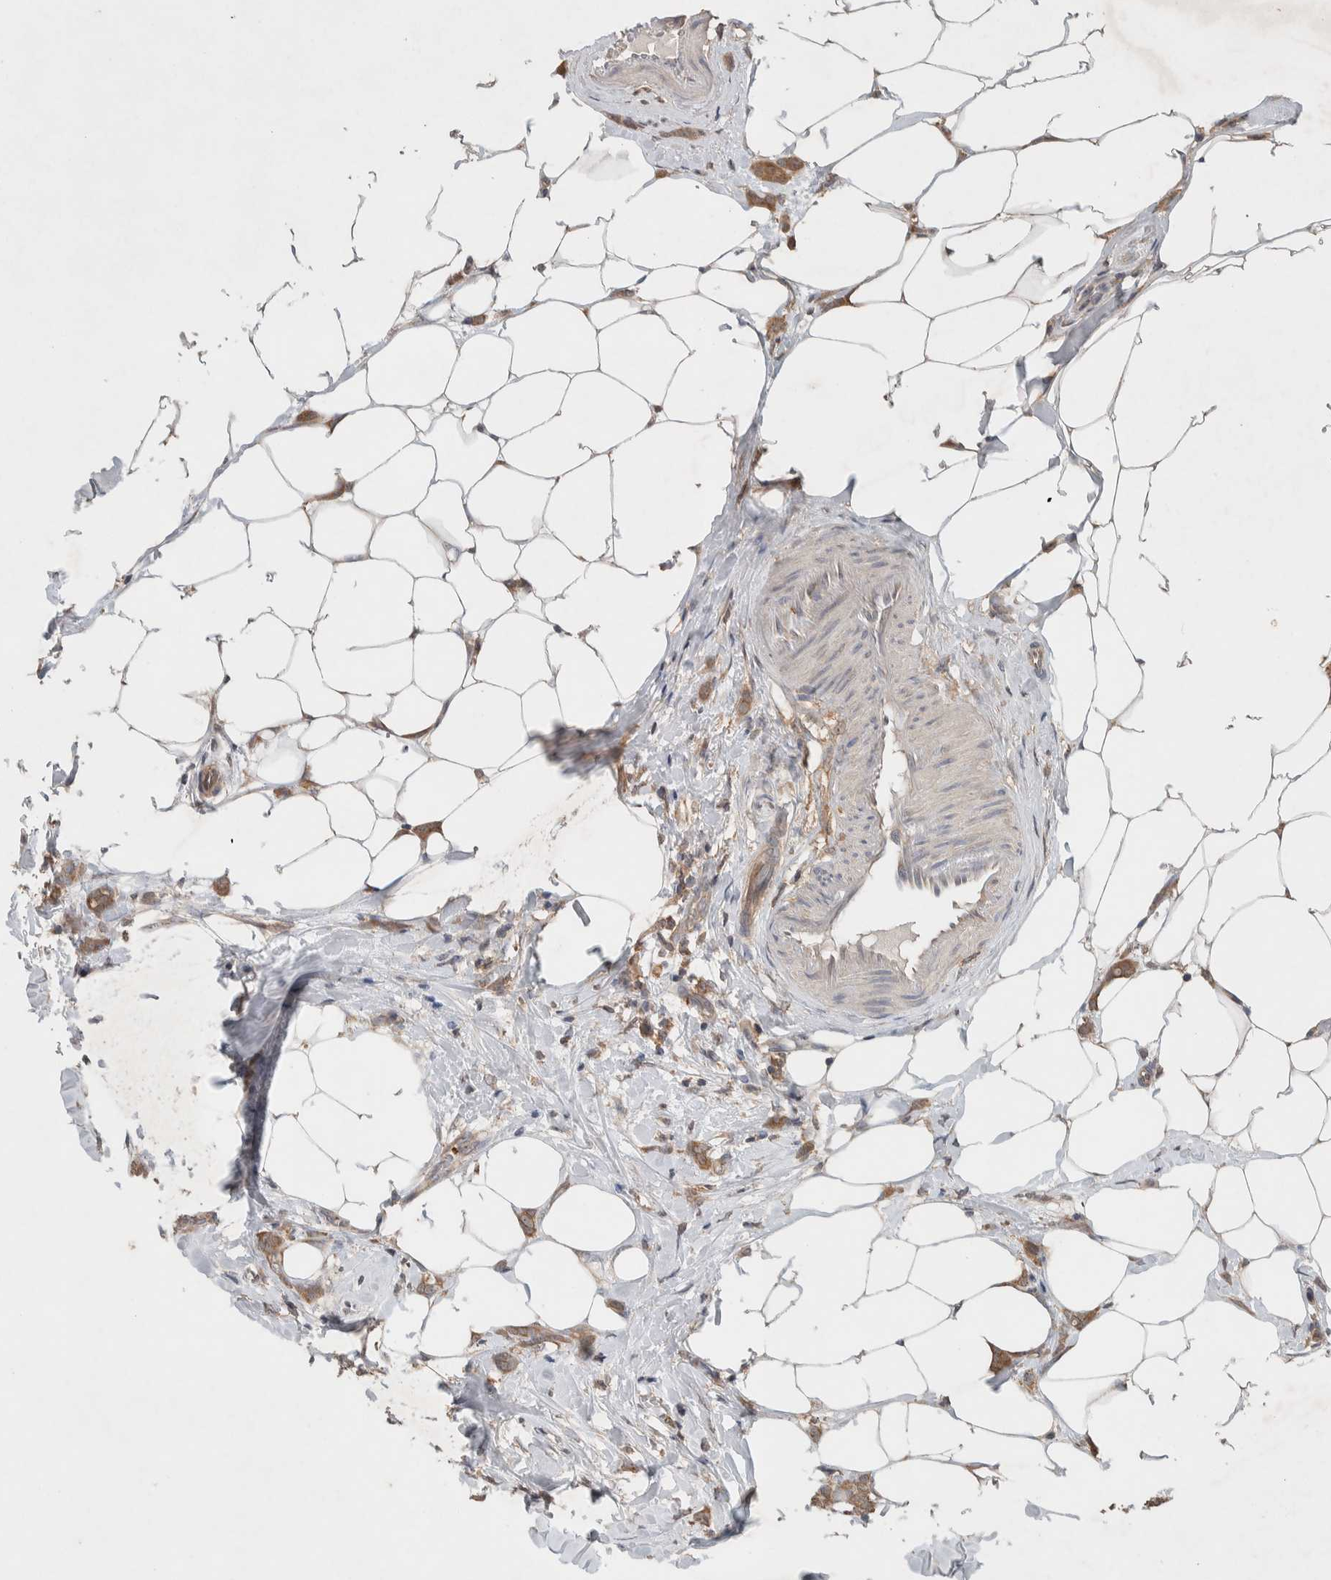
{"staining": {"intensity": "moderate", "quantity": ">75%", "location": "cytoplasmic/membranous"}, "tissue": "breast cancer", "cell_type": "Tumor cells", "image_type": "cancer", "snomed": [{"axis": "morphology", "description": "Lobular carcinoma, in situ"}, {"axis": "morphology", "description": "Lobular carcinoma"}, {"axis": "topography", "description": "Breast"}], "caption": "Moderate cytoplasmic/membranous positivity is appreciated in approximately >75% of tumor cells in breast cancer.", "gene": "DEPTOR", "patient": {"sex": "female", "age": 41}}